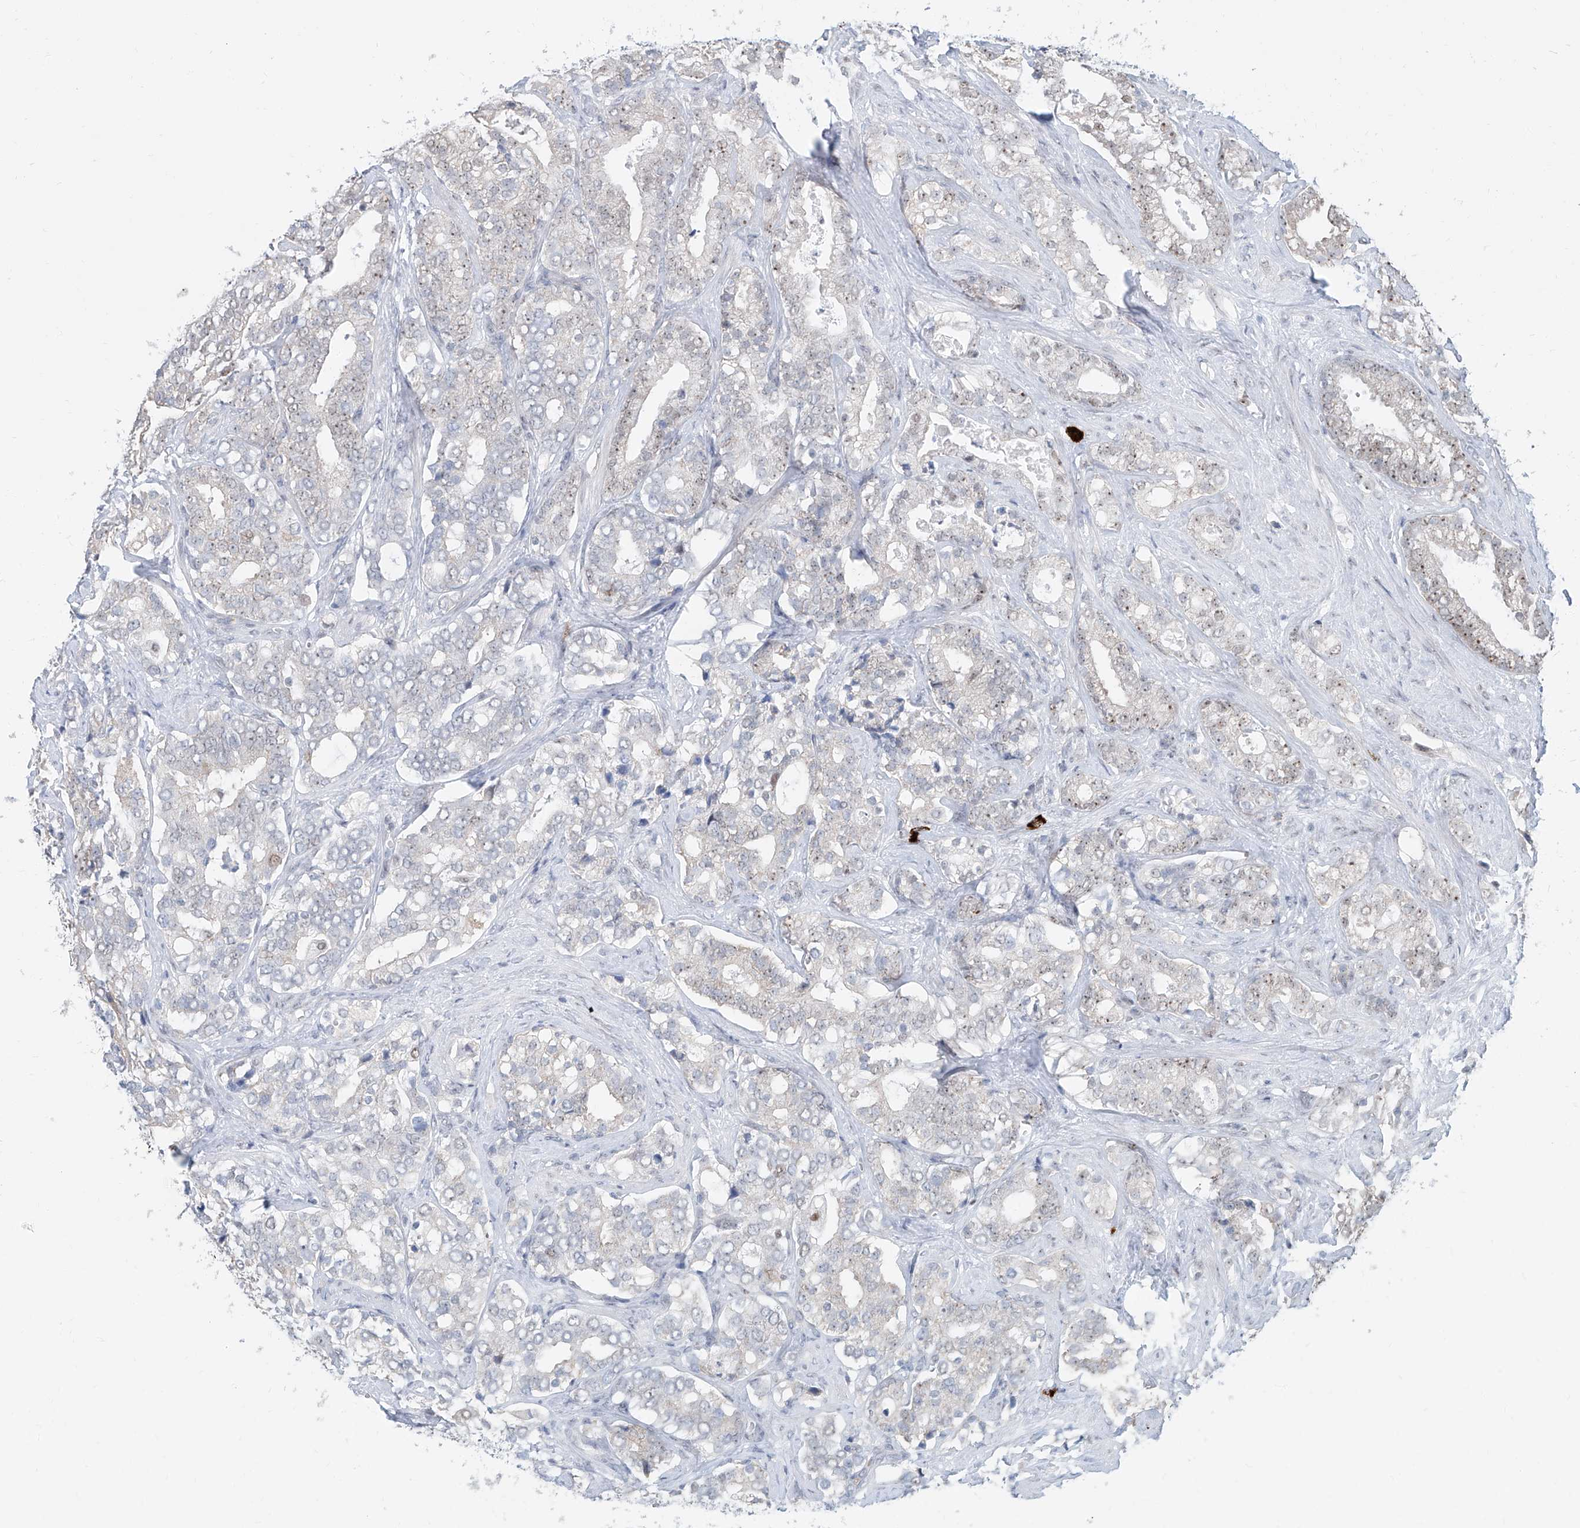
{"staining": {"intensity": "weak", "quantity": "25%-75%", "location": "nuclear"}, "tissue": "prostate cancer", "cell_type": "Tumor cells", "image_type": "cancer", "snomed": [{"axis": "morphology", "description": "Adenocarcinoma, High grade"}, {"axis": "topography", "description": "Prostate and seminal vesicle, NOS"}], "caption": "Immunohistochemical staining of human prostate adenocarcinoma (high-grade) exhibits low levels of weak nuclear protein positivity in approximately 25%-75% of tumor cells. (Brightfield microscopy of DAB IHC at high magnification).", "gene": "SDE2", "patient": {"sex": "male", "age": 67}}